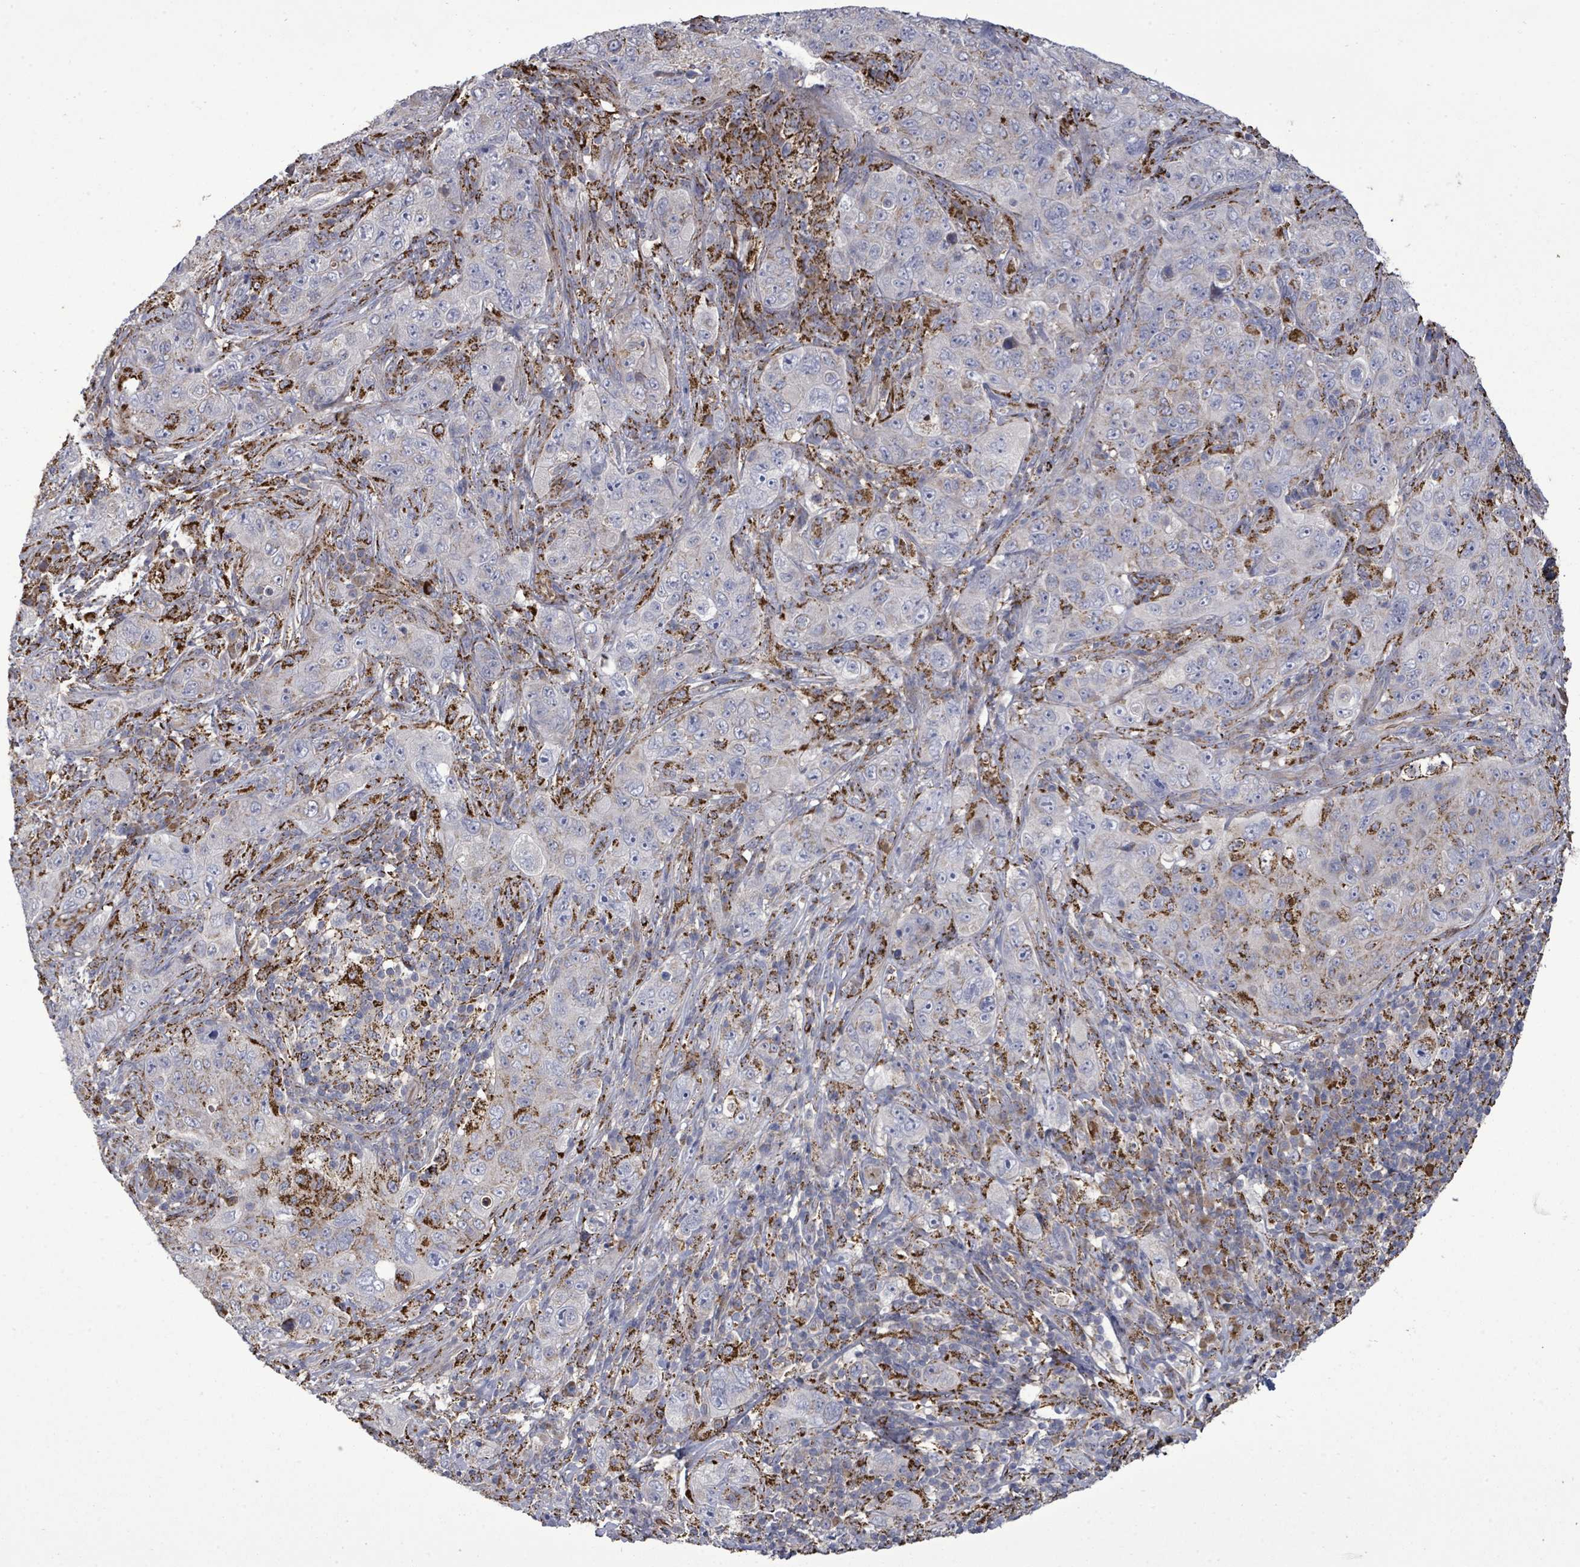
{"staining": {"intensity": "negative", "quantity": "none", "location": "none"}, "tissue": "pancreatic cancer", "cell_type": "Tumor cells", "image_type": "cancer", "snomed": [{"axis": "morphology", "description": "Adenocarcinoma, NOS"}, {"axis": "topography", "description": "Pancreas"}], "caption": "This is an immunohistochemistry histopathology image of human pancreatic cancer (adenocarcinoma). There is no positivity in tumor cells.", "gene": "MTMR12", "patient": {"sex": "male", "age": 68}}